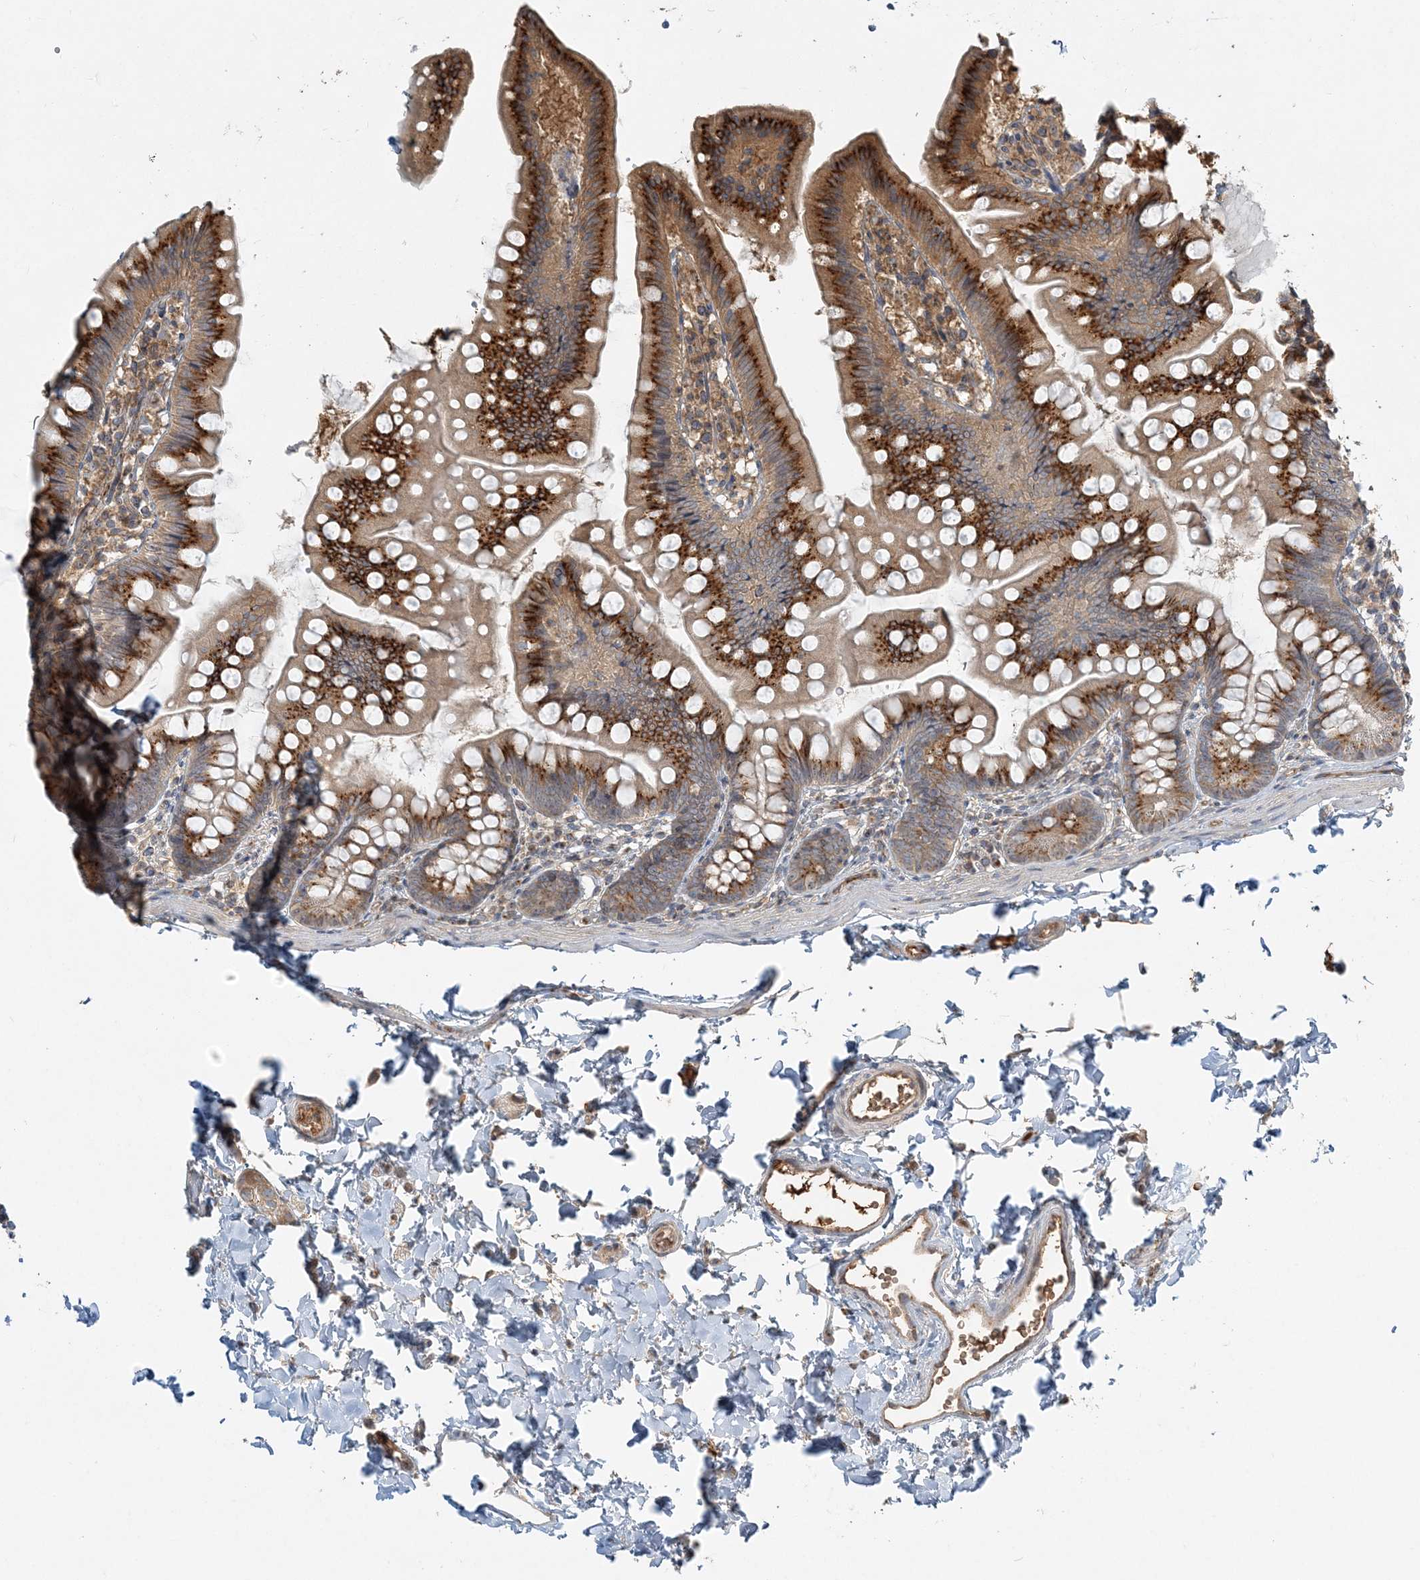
{"staining": {"intensity": "strong", "quantity": ">75%", "location": "cytoplasmic/membranous"}, "tissue": "small intestine", "cell_type": "Glandular cells", "image_type": "normal", "snomed": [{"axis": "morphology", "description": "Normal tissue, NOS"}, {"axis": "topography", "description": "Small intestine"}], "caption": "Immunohistochemical staining of normal human small intestine displays strong cytoplasmic/membranous protein expression in approximately >75% of glandular cells.", "gene": "AP1AR", "patient": {"sex": "male", "age": 7}}